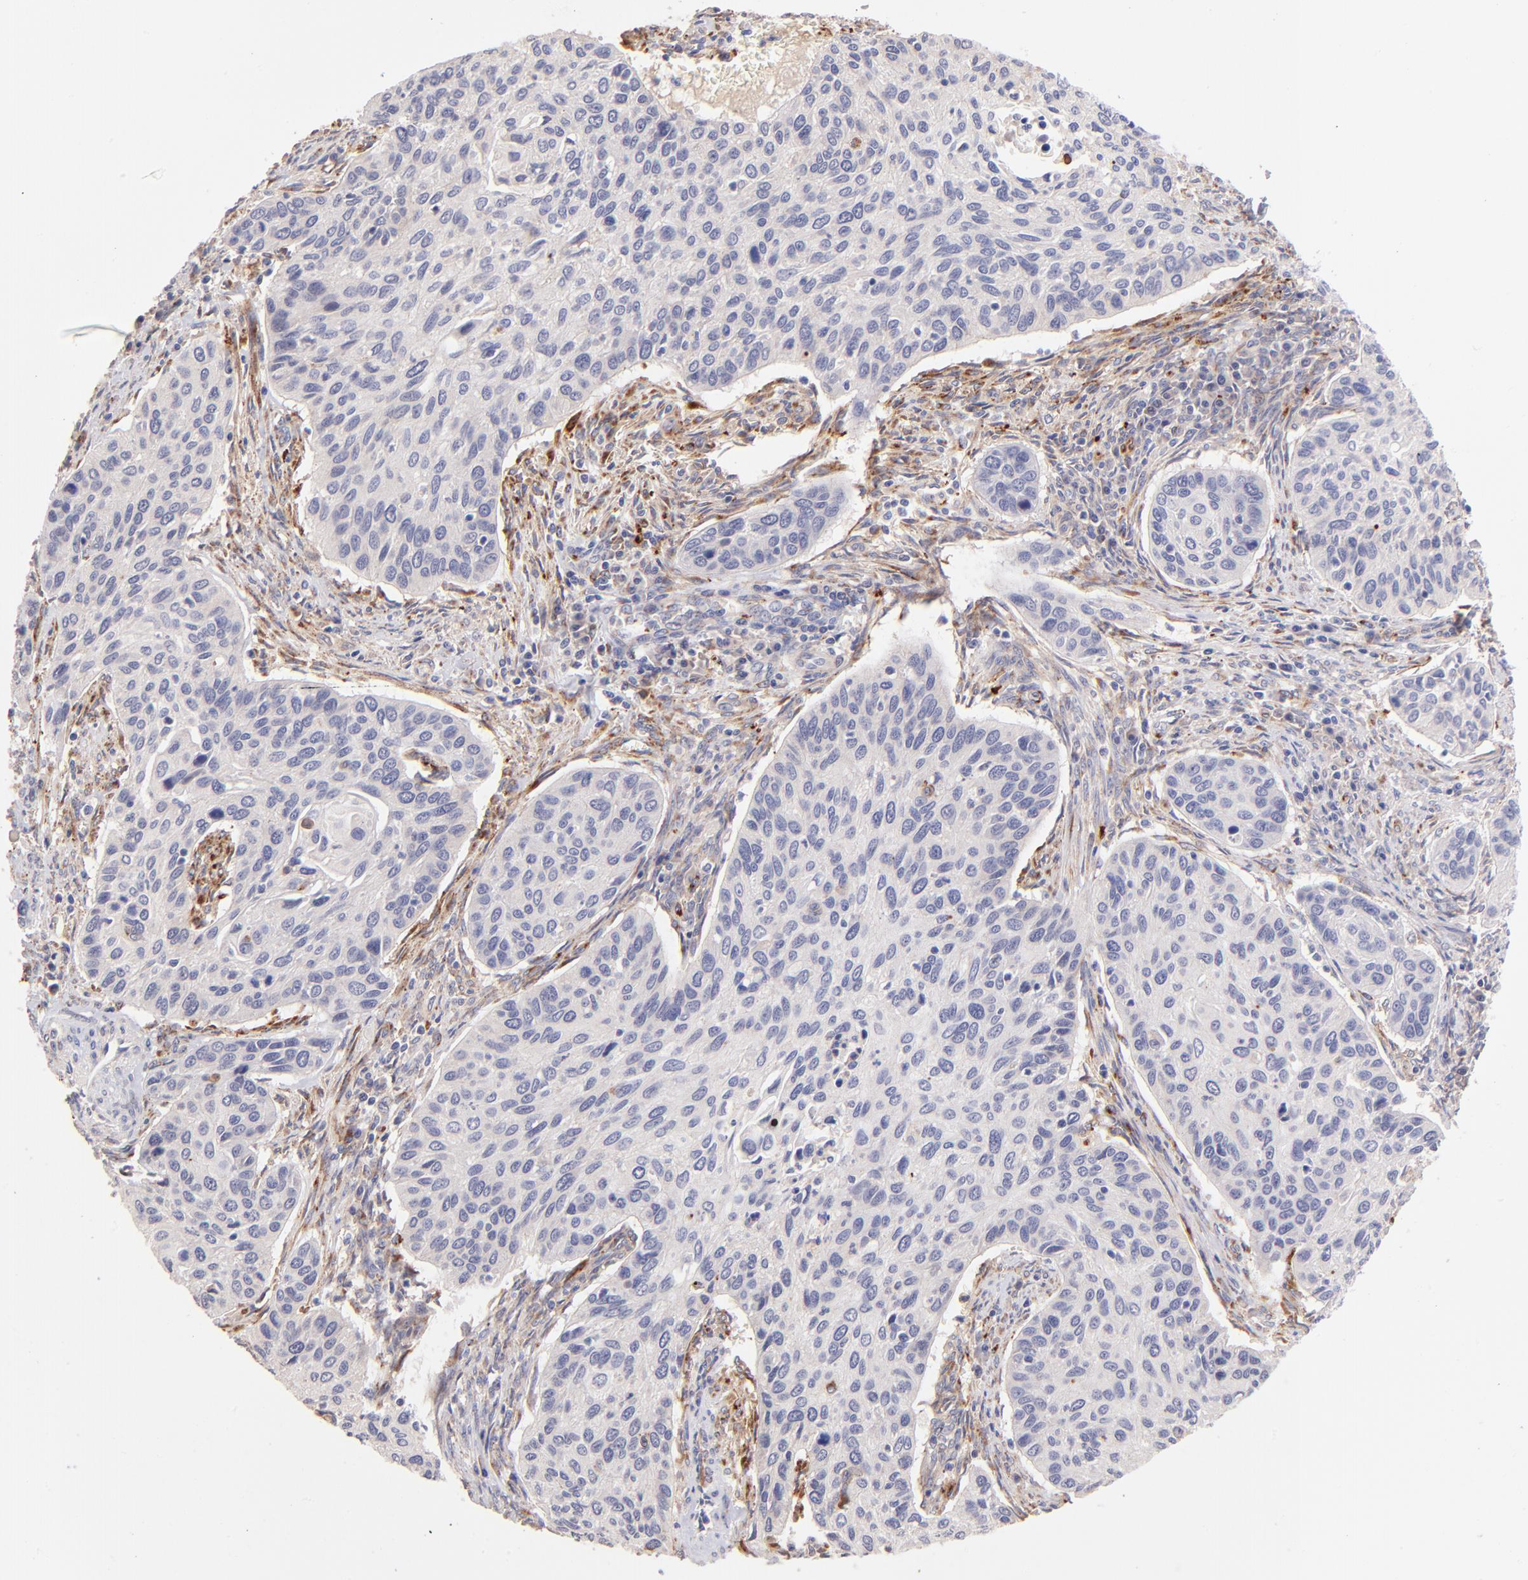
{"staining": {"intensity": "negative", "quantity": "none", "location": "none"}, "tissue": "cervical cancer", "cell_type": "Tumor cells", "image_type": "cancer", "snomed": [{"axis": "morphology", "description": "Squamous cell carcinoma, NOS"}, {"axis": "topography", "description": "Cervix"}], "caption": "High magnification brightfield microscopy of cervical squamous cell carcinoma stained with DAB (3,3'-diaminobenzidine) (brown) and counterstained with hematoxylin (blue): tumor cells show no significant staining. (Immunohistochemistry (ihc), brightfield microscopy, high magnification).", "gene": "SPARC", "patient": {"sex": "female", "age": 57}}